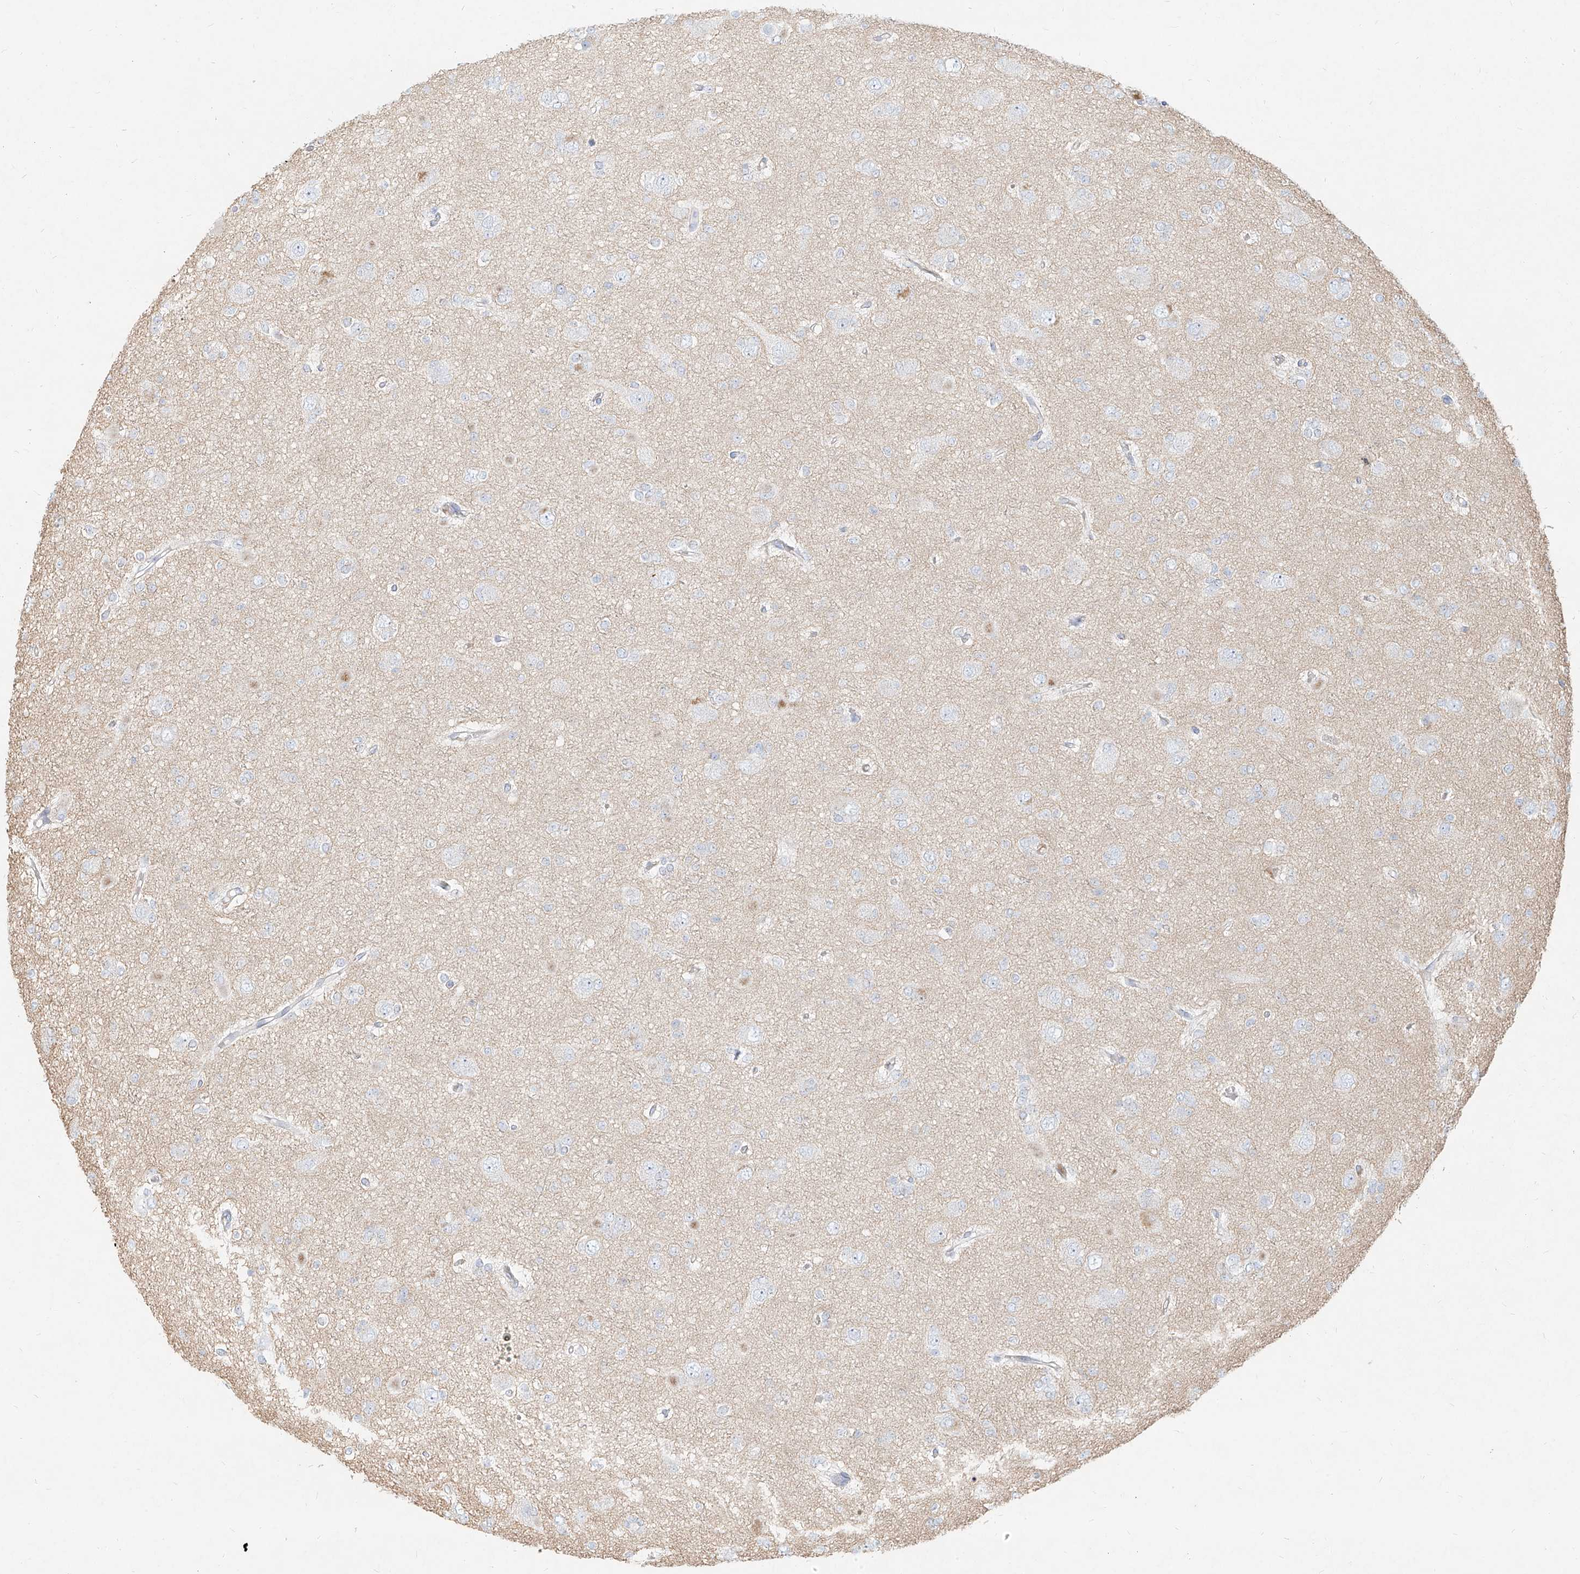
{"staining": {"intensity": "negative", "quantity": "none", "location": "none"}, "tissue": "glioma", "cell_type": "Tumor cells", "image_type": "cancer", "snomed": [{"axis": "morphology", "description": "Glioma, malignant, Low grade"}, {"axis": "topography", "description": "Brain"}], "caption": "Histopathology image shows no significant protein staining in tumor cells of glioma.", "gene": "MTX2", "patient": {"sex": "female", "age": 22}}